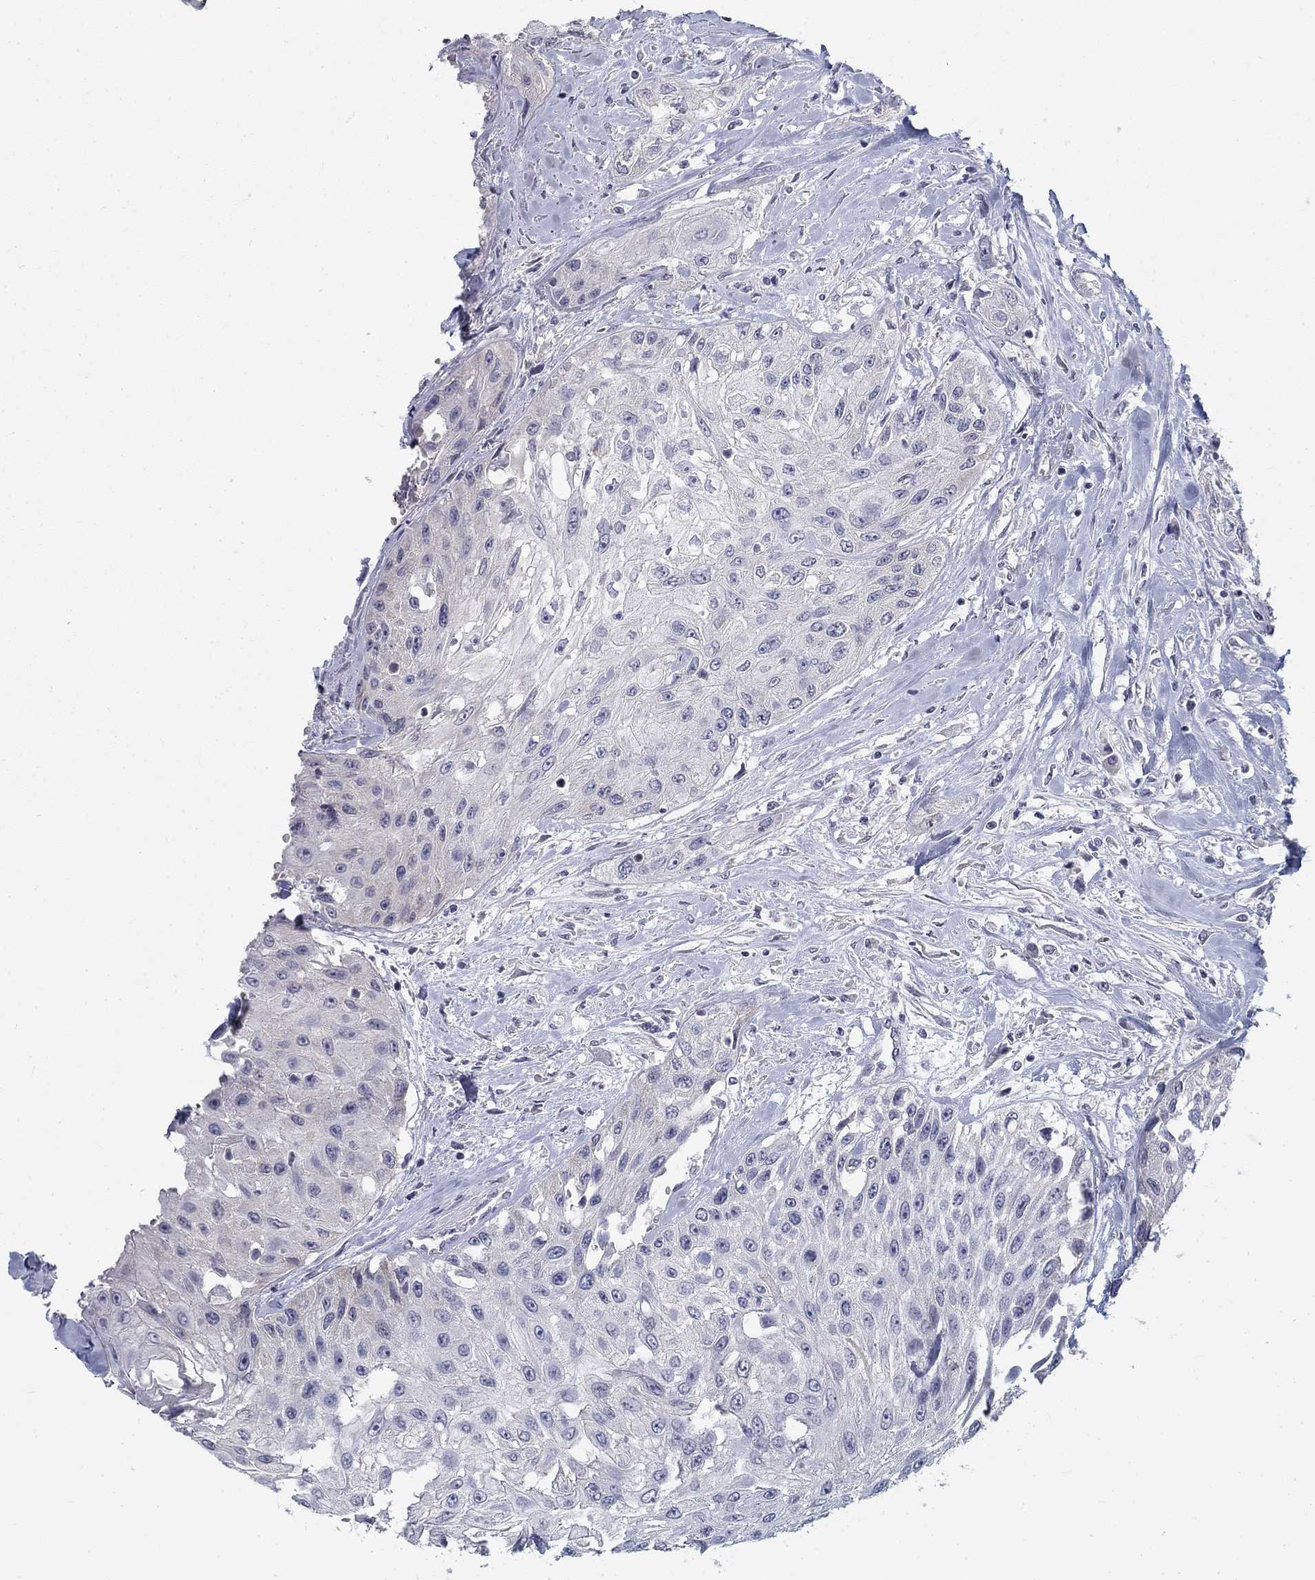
{"staining": {"intensity": "negative", "quantity": "none", "location": "none"}, "tissue": "head and neck cancer", "cell_type": "Tumor cells", "image_type": "cancer", "snomed": [{"axis": "morphology", "description": "Normal tissue, NOS"}, {"axis": "morphology", "description": "Squamous cell carcinoma, NOS"}, {"axis": "topography", "description": "Oral tissue"}, {"axis": "topography", "description": "Peripheral nerve tissue"}, {"axis": "topography", "description": "Head-Neck"}], "caption": "Head and neck cancer (squamous cell carcinoma) was stained to show a protein in brown. There is no significant expression in tumor cells.", "gene": "ATP1A3", "patient": {"sex": "female", "age": 59}}